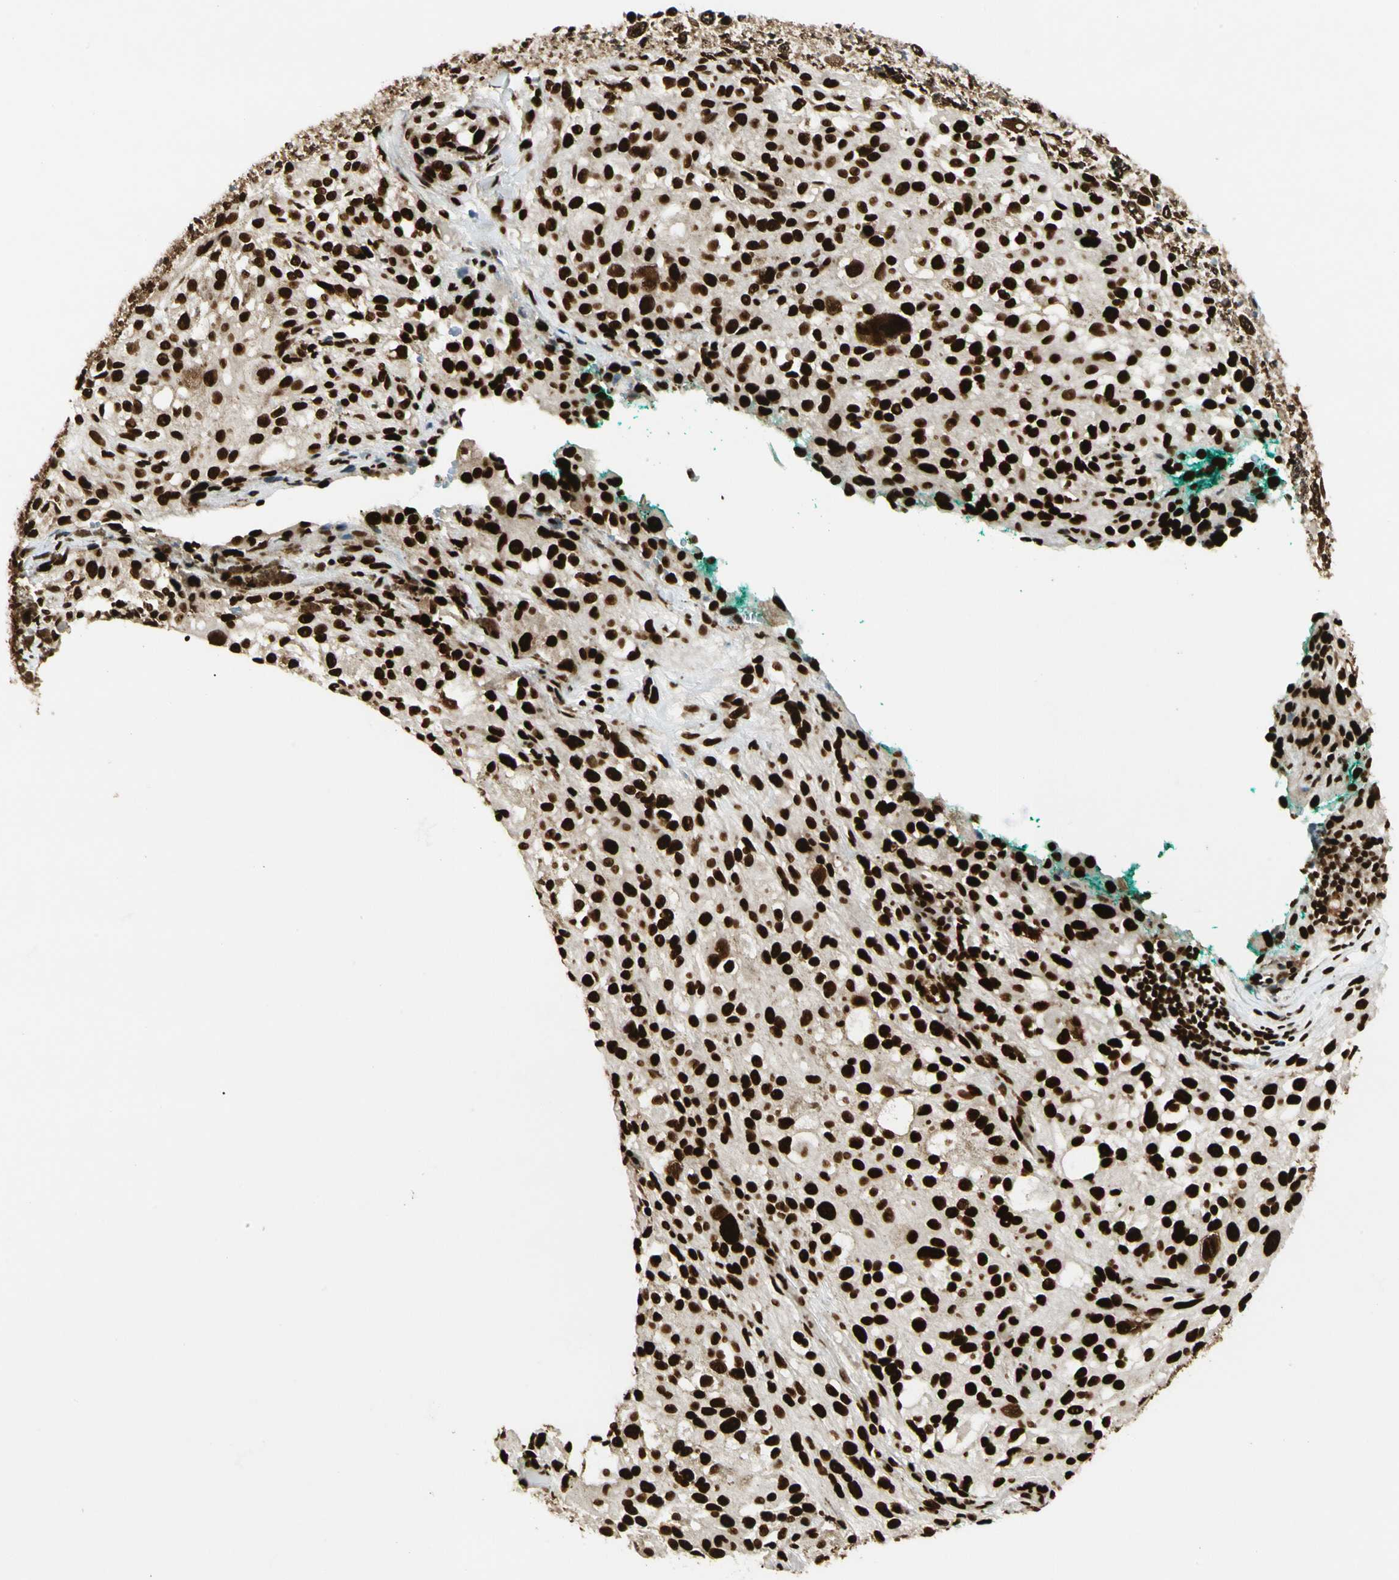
{"staining": {"intensity": "strong", "quantity": ">75%", "location": "nuclear"}, "tissue": "melanoma", "cell_type": "Tumor cells", "image_type": "cancer", "snomed": [{"axis": "morphology", "description": "Necrosis, NOS"}, {"axis": "morphology", "description": "Malignant melanoma, NOS"}, {"axis": "topography", "description": "Skin"}], "caption": "This histopathology image displays immunohistochemistry (IHC) staining of malignant melanoma, with high strong nuclear staining in approximately >75% of tumor cells.", "gene": "FUS", "patient": {"sex": "female", "age": 87}}